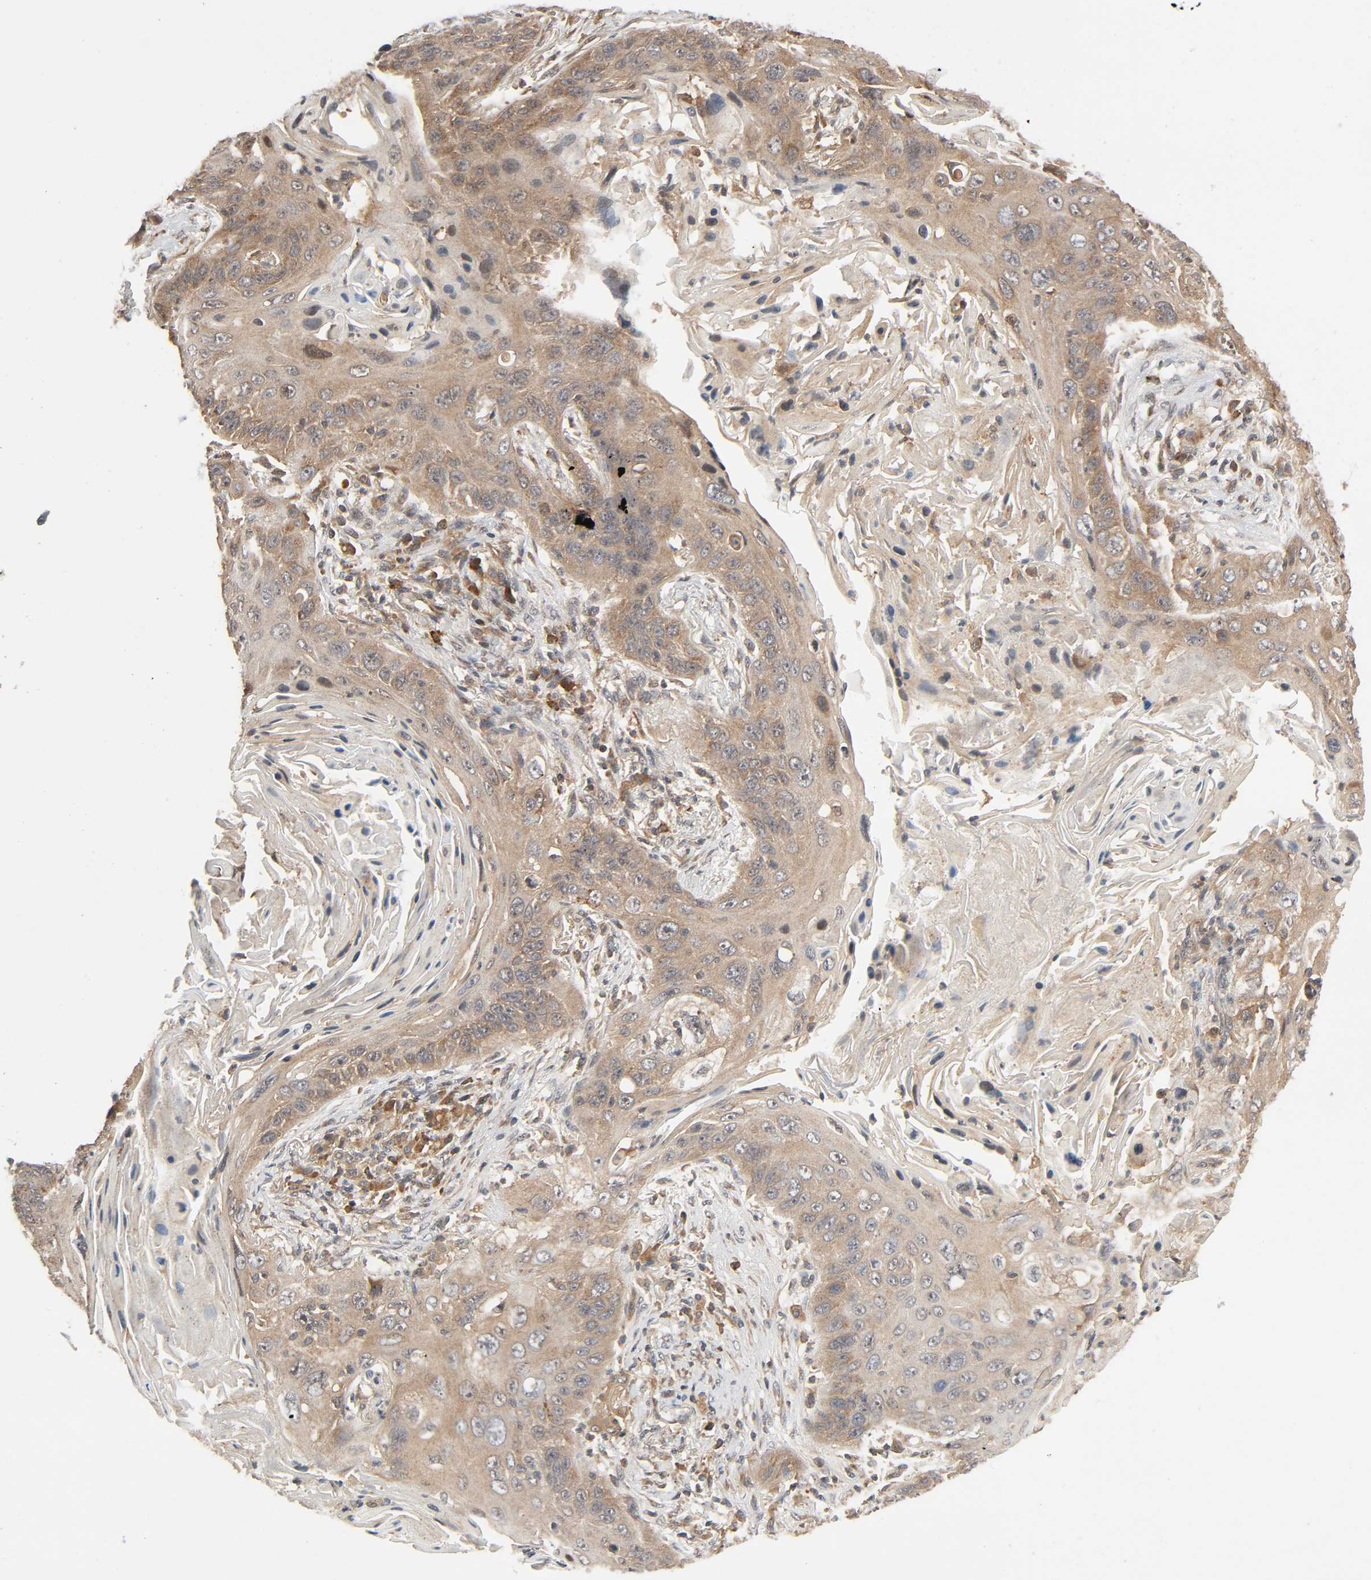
{"staining": {"intensity": "moderate", "quantity": ">75%", "location": "cytoplasmic/membranous"}, "tissue": "lung cancer", "cell_type": "Tumor cells", "image_type": "cancer", "snomed": [{"axis": "morphology", "description": "Squamous cell carcinoma, NOS"}, {"axis": "topography", "description": "Lung"}], "caption": "Immunohistochemistry (DAB (3,3'-diaminobenzidine)) staining of human lung cancer (squamous cell carcinoma) exhibits moderate cytoplasmic/membranous protein staining in about >75% of tumor cells. (Brightfield microscopy of DAB IHC at high magnification).", "gene": "PPP2R1B", "patient": {"sex": "female", "age": 67}}